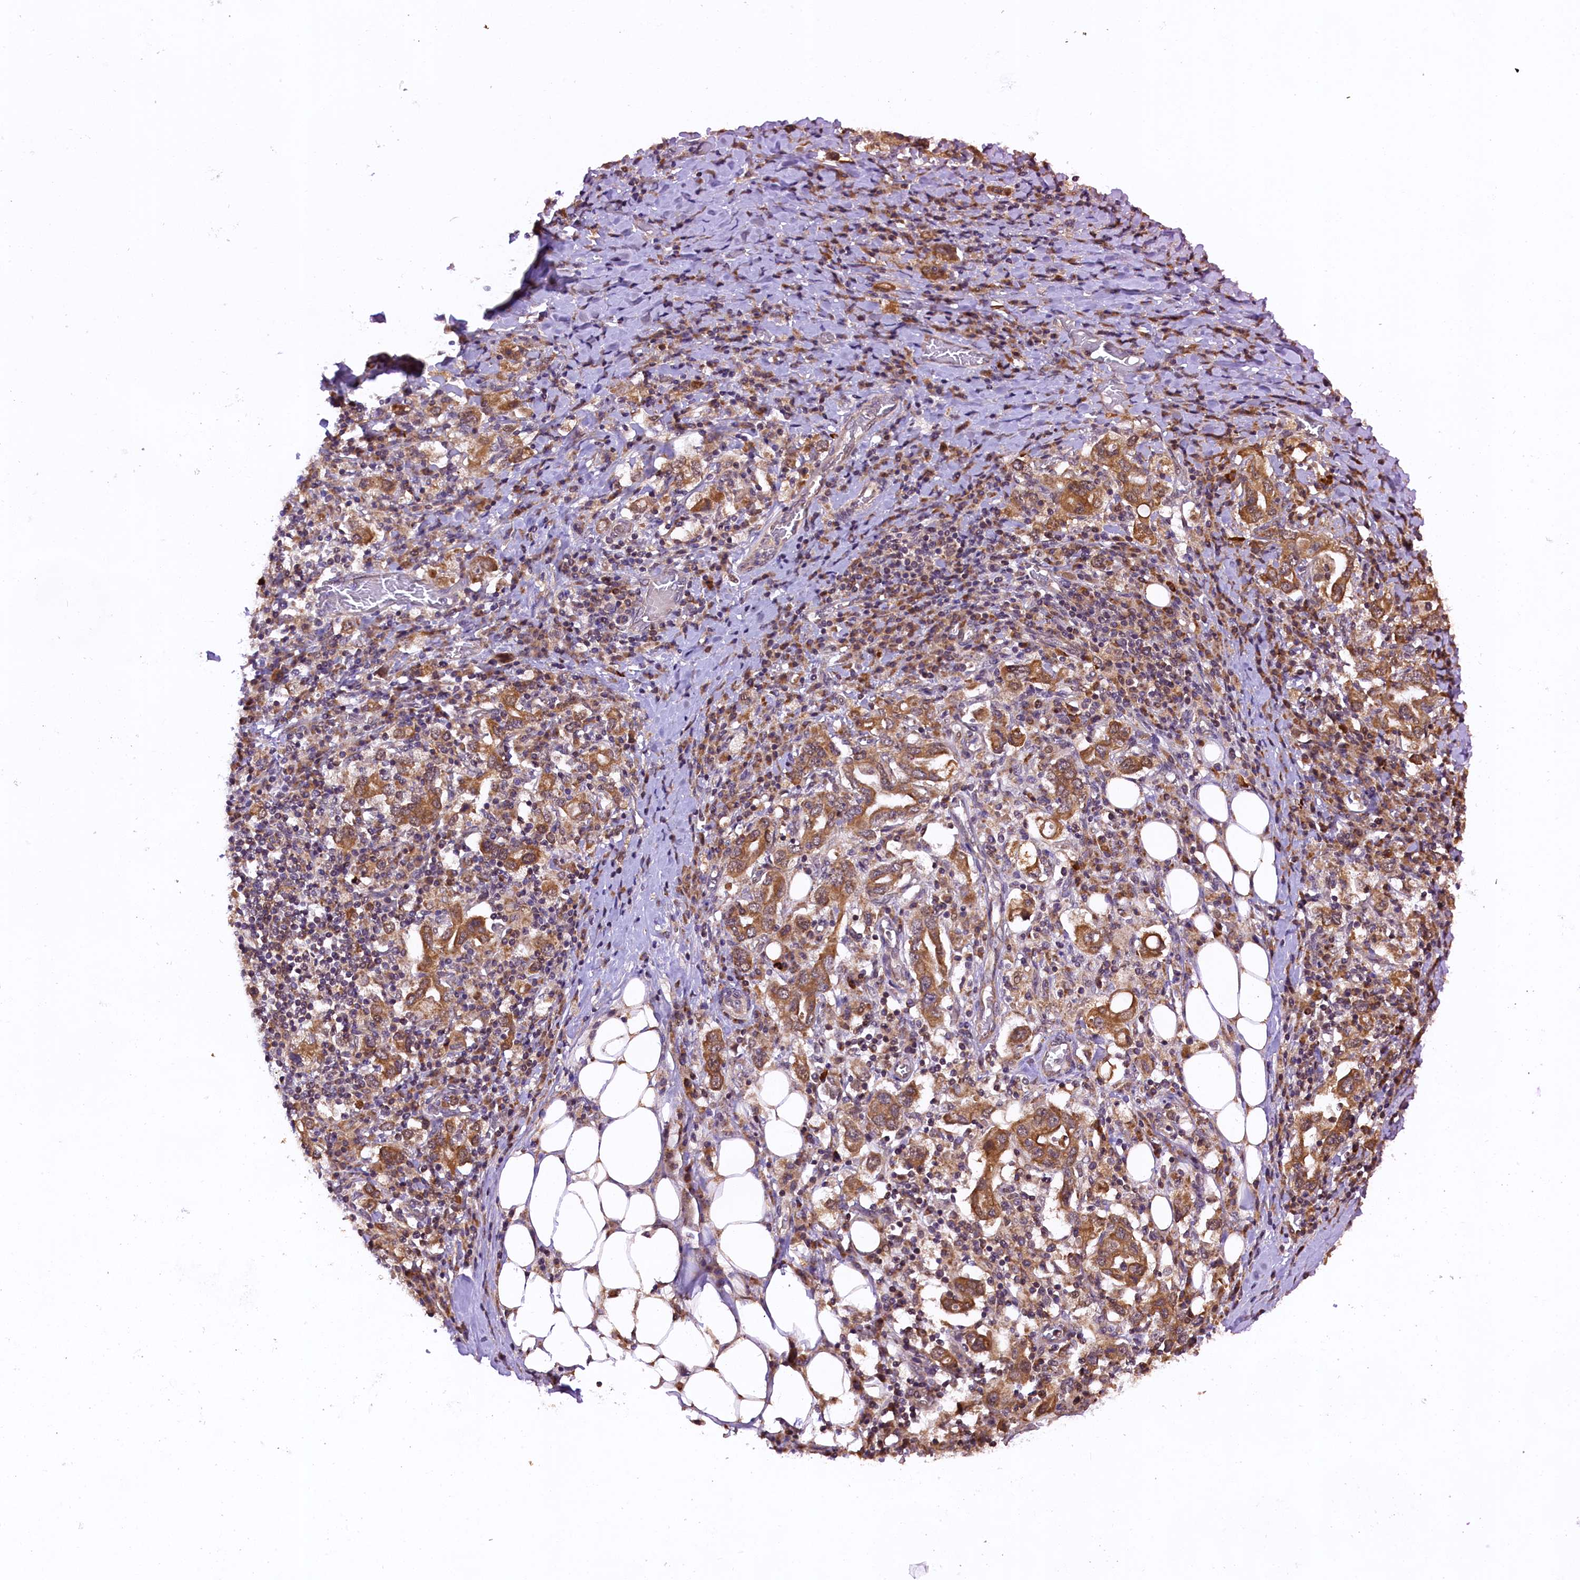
{"staining": {"intensity": "moderate", "quantity": ">75%", "location": "cytoplasmic/membranous"}, "tissue": "stomach cancer", "cell_type": "Tumor cells", "image_type": "cancer", "snomed": [{"axis": "morphology", "description": "Adenocarcinoma, NOS"}, {"axis": "topography", "description": "Stomach, upper"}, {"axis": "topography", "description": "Stomach"}], "caption": "This is a micrograph of immunohistochemistry (IHC) staining of adenocarcinoma (stomach), which shows moderate positivity in the cytoplasmic/membranous of tumor cells.", "gene": "DOHH", "patient": {"sex": "male", "age": 62}}